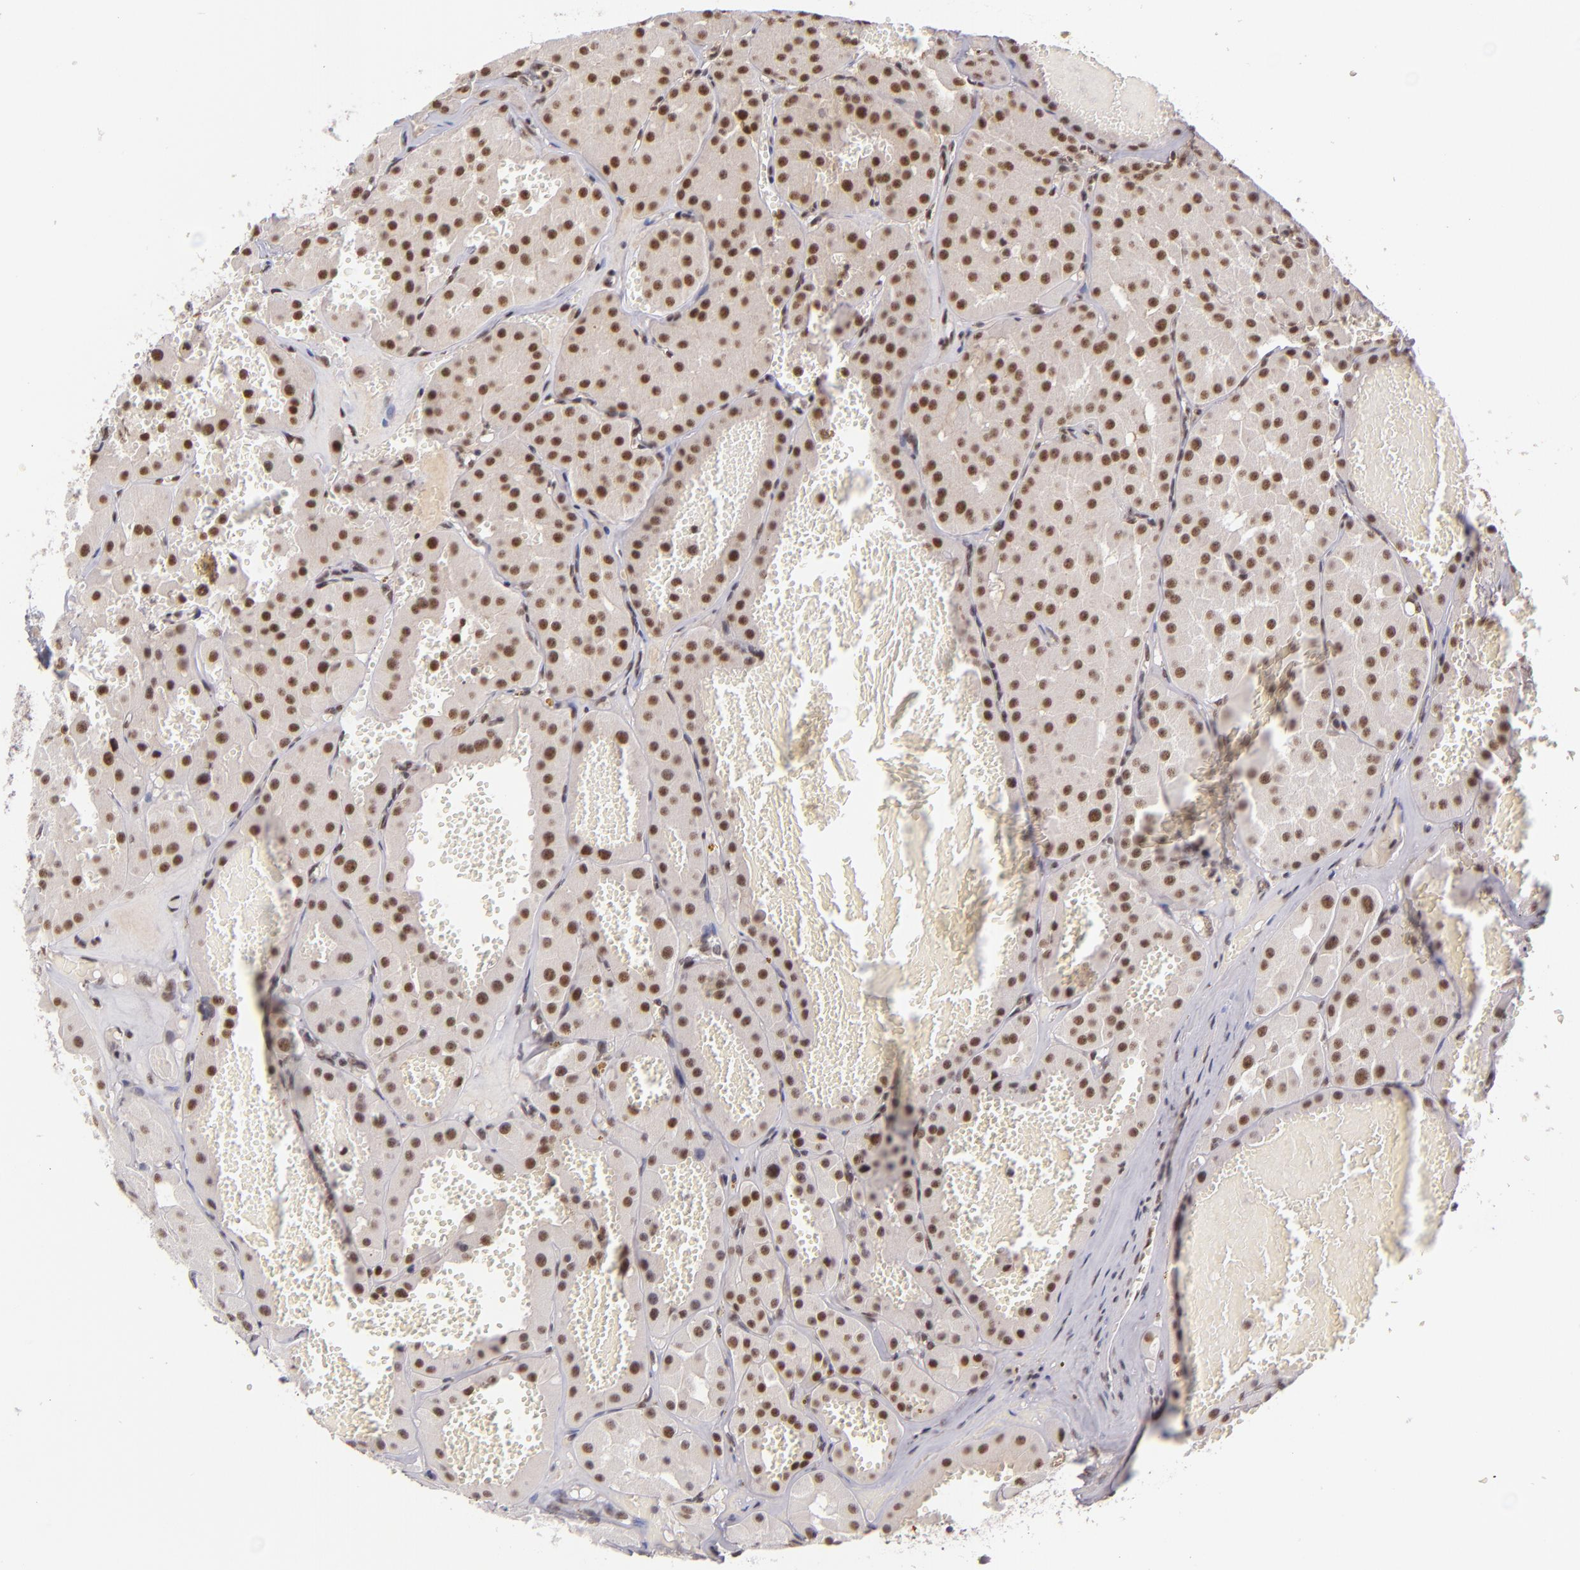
{"staining": {"intensity": "moderate", "quantity": ">75%", "location": "nuclear"}, "tissue": "renal cancer", "cell_type": "Tumor cells", "image_type": "cancer", "snomed": [{"axis": "morphology", "description": "Adenocarcinoma, uncertain malignant potential"}, {"axis": "topography", "description": "Kidney"}], "caption": "Renal adenocarcinoma,  uncertain malignant potential was stained to show a protein in brown. There is medium levels of moderate nuclear positivity in about >75% of tumor cells.", "gene": "ZNF148", "patient": {"sex": "male", "age": 63}}